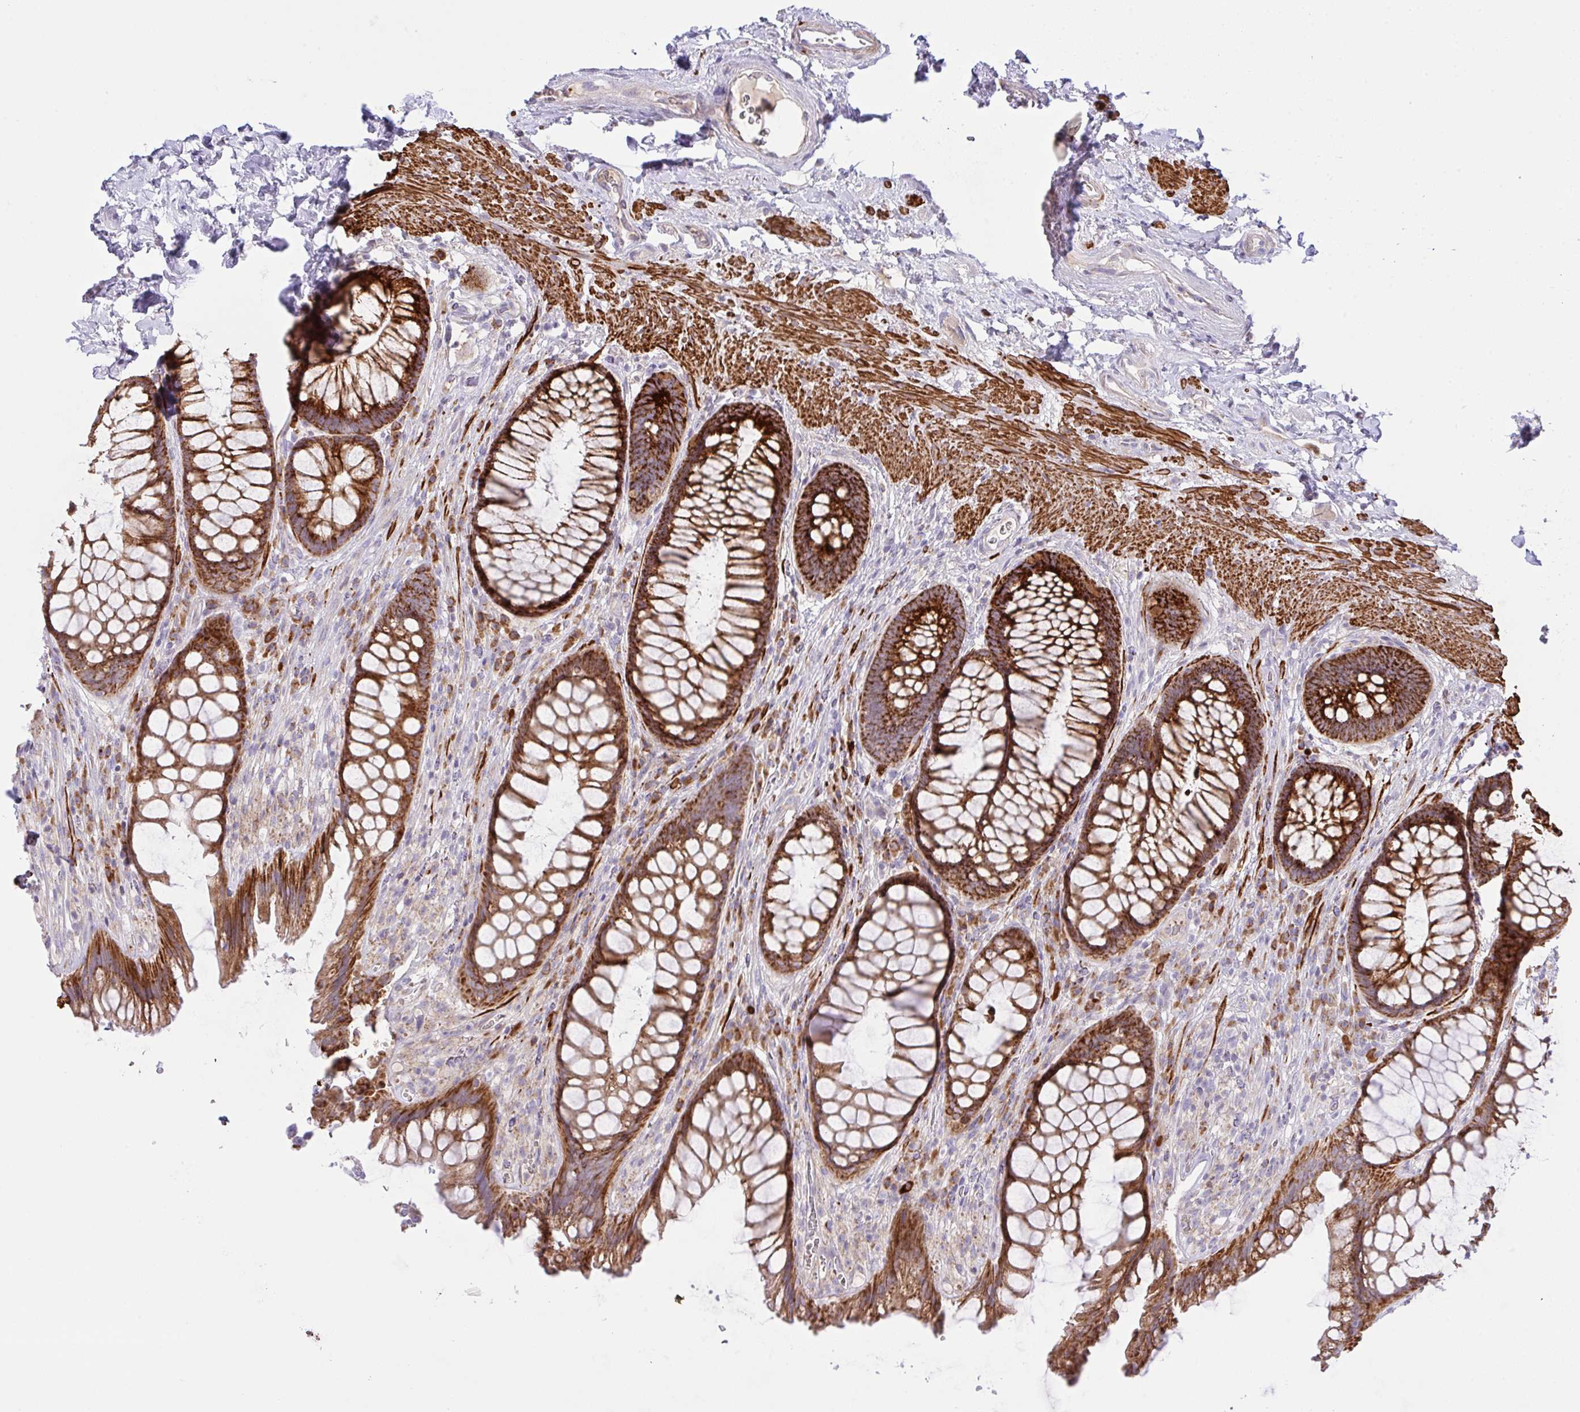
{"staining": {"intensity": "strong", "quantity": ">75%", "location": "cytoplasmic/membranous"}, "tissue": "rectum", "cell_type": "Glandular cells", "image_type": "normal", "snomed": [{"axis": "morphology", "description": "Normal tissue, NOS"}, {"axis": "topography", "description": "Rectum"}], "caption": "The immunohistochemical stain labels strong cytoplasmic/membranous positivity in glandular cells of benign rectum. The protein of interest is shown in brown color, while the nuclei are stained blue.", "gene": "CHDH", "patient": {"sex": "male", "age": 53}}